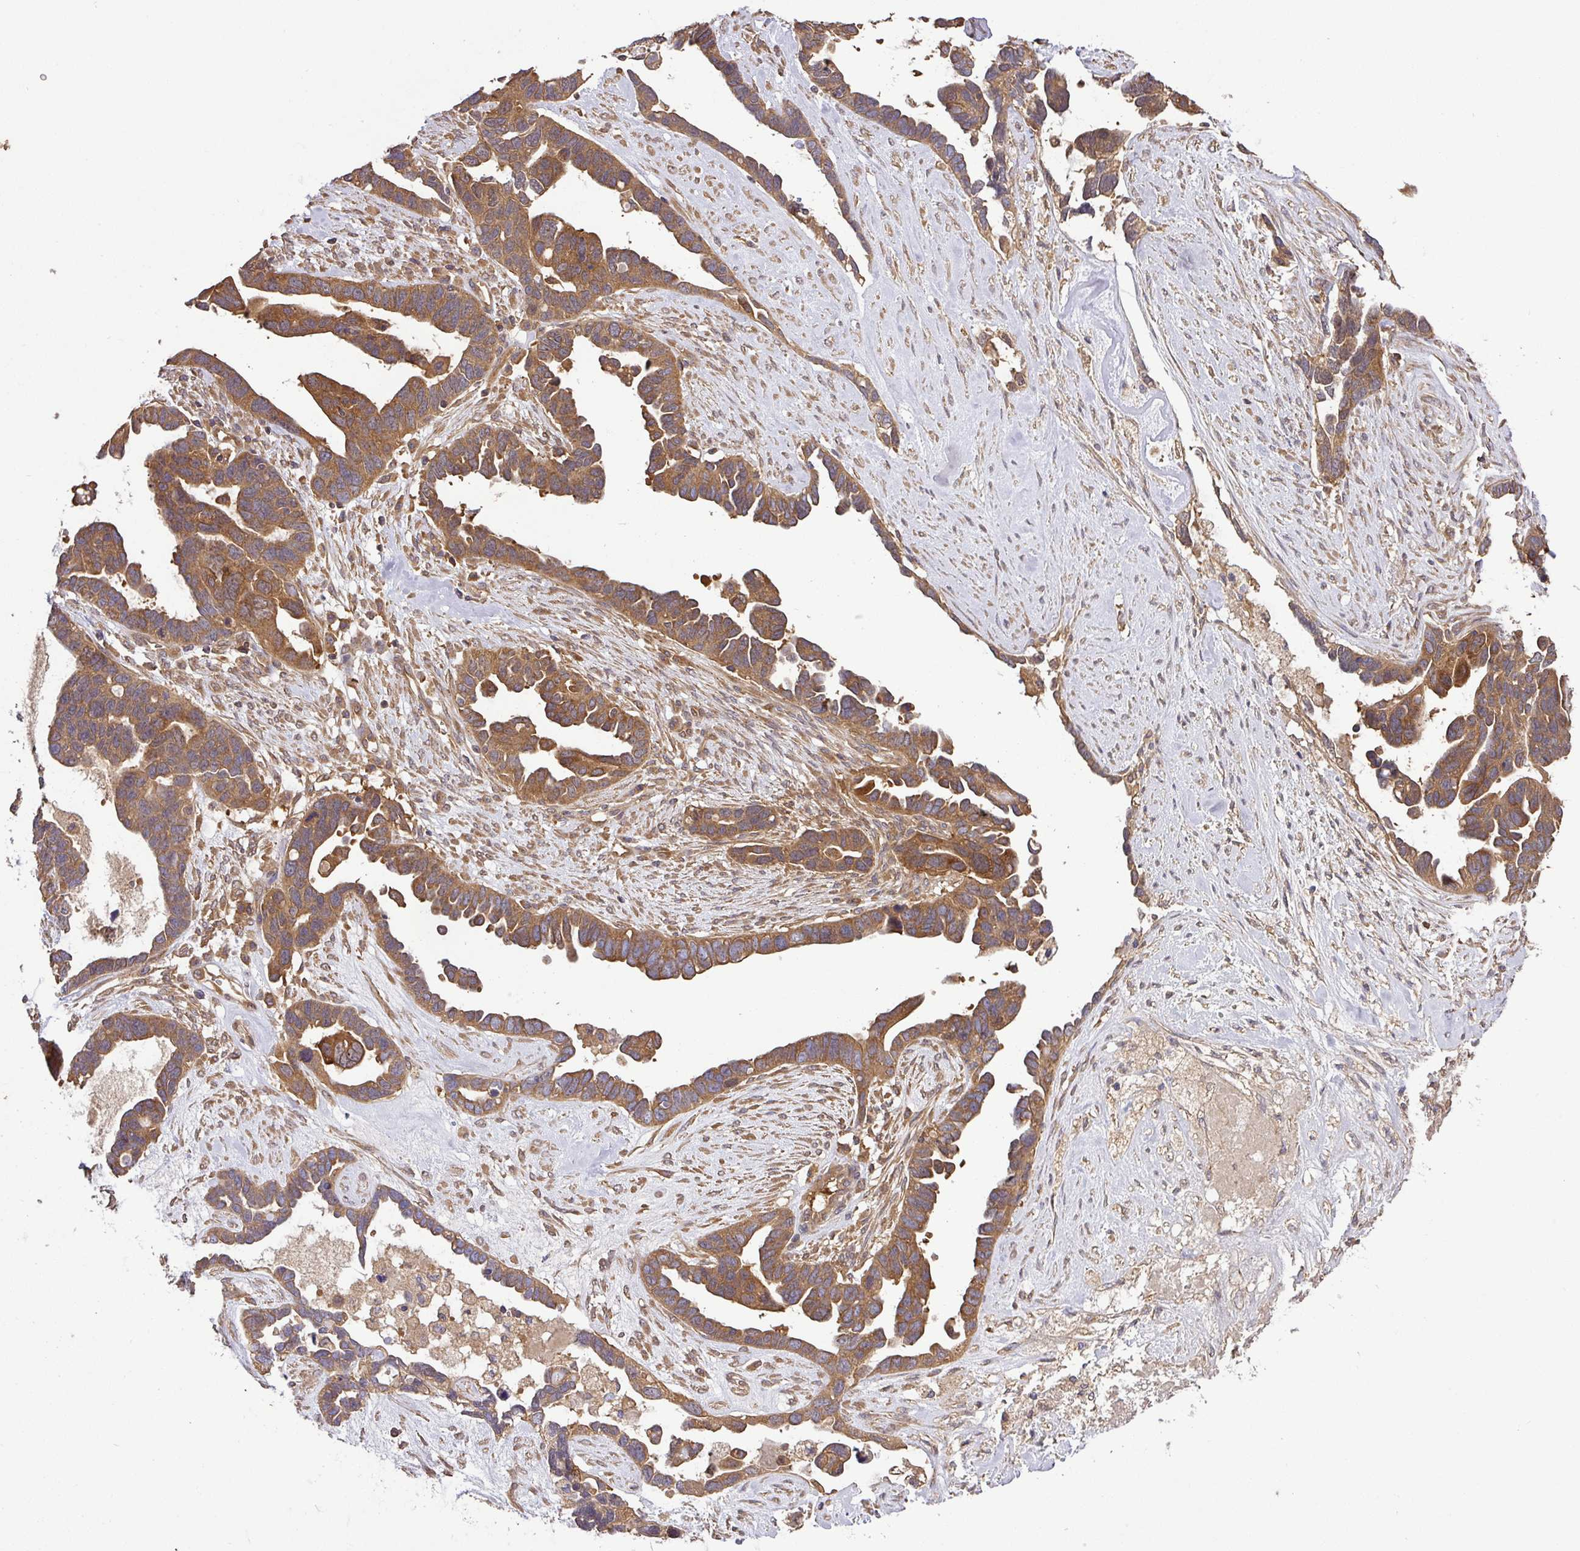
{"staining": {"intensity": "moderate", "quantity": ">75%", "location": "cytoplasmic/membranous"}, "tissue": "ovarian cancer", "cell_type": "Tumor cells", "image_type": "cancer", "snomed": [{"axis": "morphology", "description": "Cystadenocarcinoma, serous, NOS"}, {"axis": "topography", "description": "Ovary"}], "caption": "An immunohistochemistry image of tumor tissue is shown. Protein staining in brown shows moderate cytoplasmic/membranous positivity in ovarian cancer within tumor cells. The staining was performed using DAB, with brown indicating positive protein expression. Nuclei are stained blue with hematoxylin.", "gene": "GSPT1", "patient": {"sex": "female", "age": 54}}